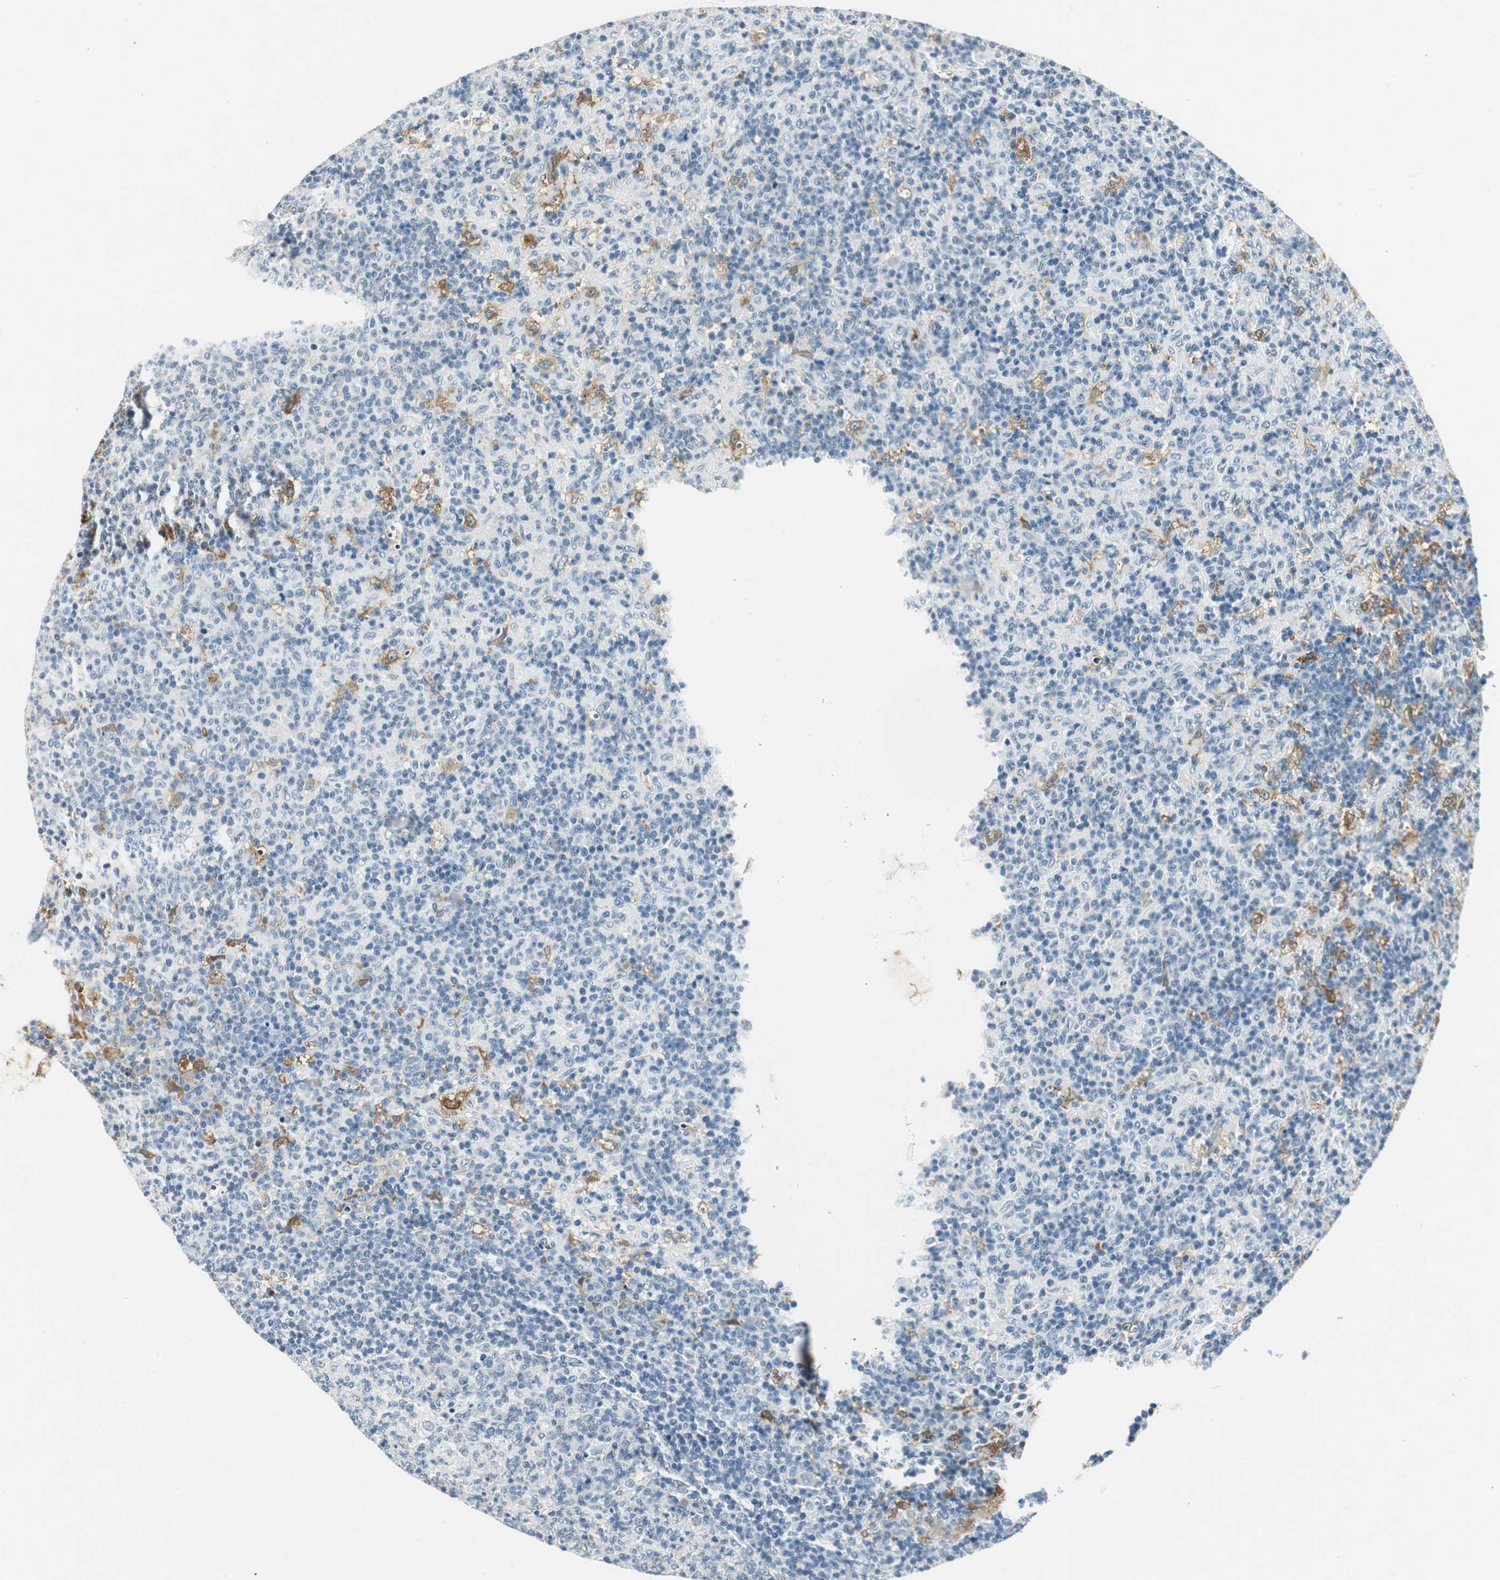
{"staining": {"intensity": "negative", "quantity": "none", "location": "none"}, "tissue": "lymph node", "cell_type": "Germinal center cells", "image_type": "normal", "snomed": [{"axis": "morphology", "description": "Normal tissue, NOS"}, {"axis": "morphology", "description": "Inflammation, NOS"}, {"axis": "topography", "description": "Lymph node"}], "caption": "The micrograph shows no staining of germinal center cells in normal lymph node. (DAB (3,3'-diaminobenzidine) immunohistochemistry visualized using brightfield microscopy, high magnification).", "gene": "ME1", "patient": {"sex": "male", "age": 55}}